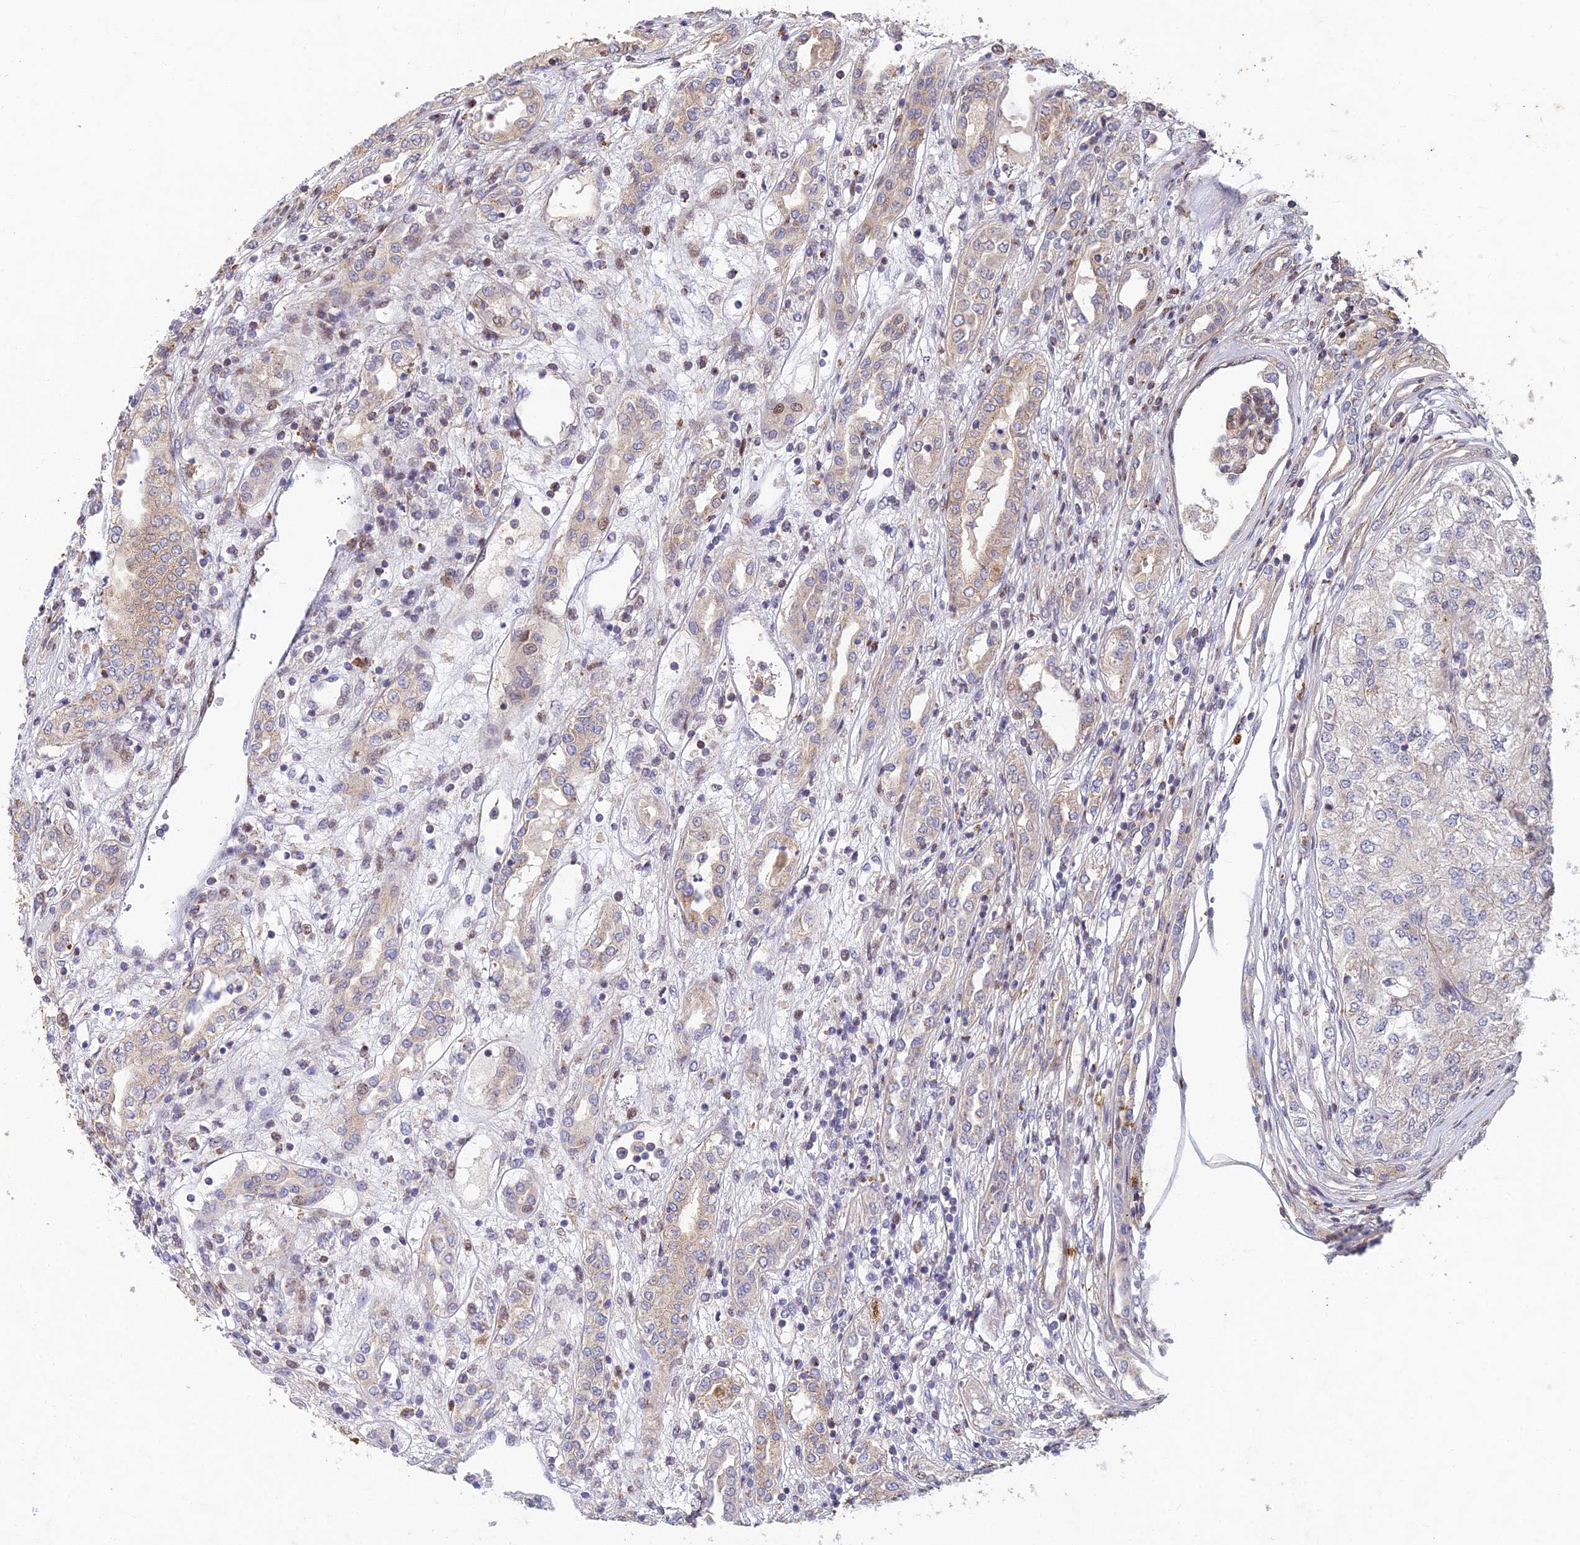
{"staining": {"intensity": "negative", "quantity": "none", "location": "none"}, "tissue": "renal cancer", "cell_type": "Tumor cells", "image_type": "cancer", "snomed": [{"axis": "morphology", "description": "Adenocarcinoma, NOS"}, {"axis": "topography", "description": "Kidney"}], "caption": "Renal cancer stained for a protein using immunohistochemistry exhibits no expression tumor cells.", "gene": "RELCH", "patient": {"sex": "female", "age": 54}}